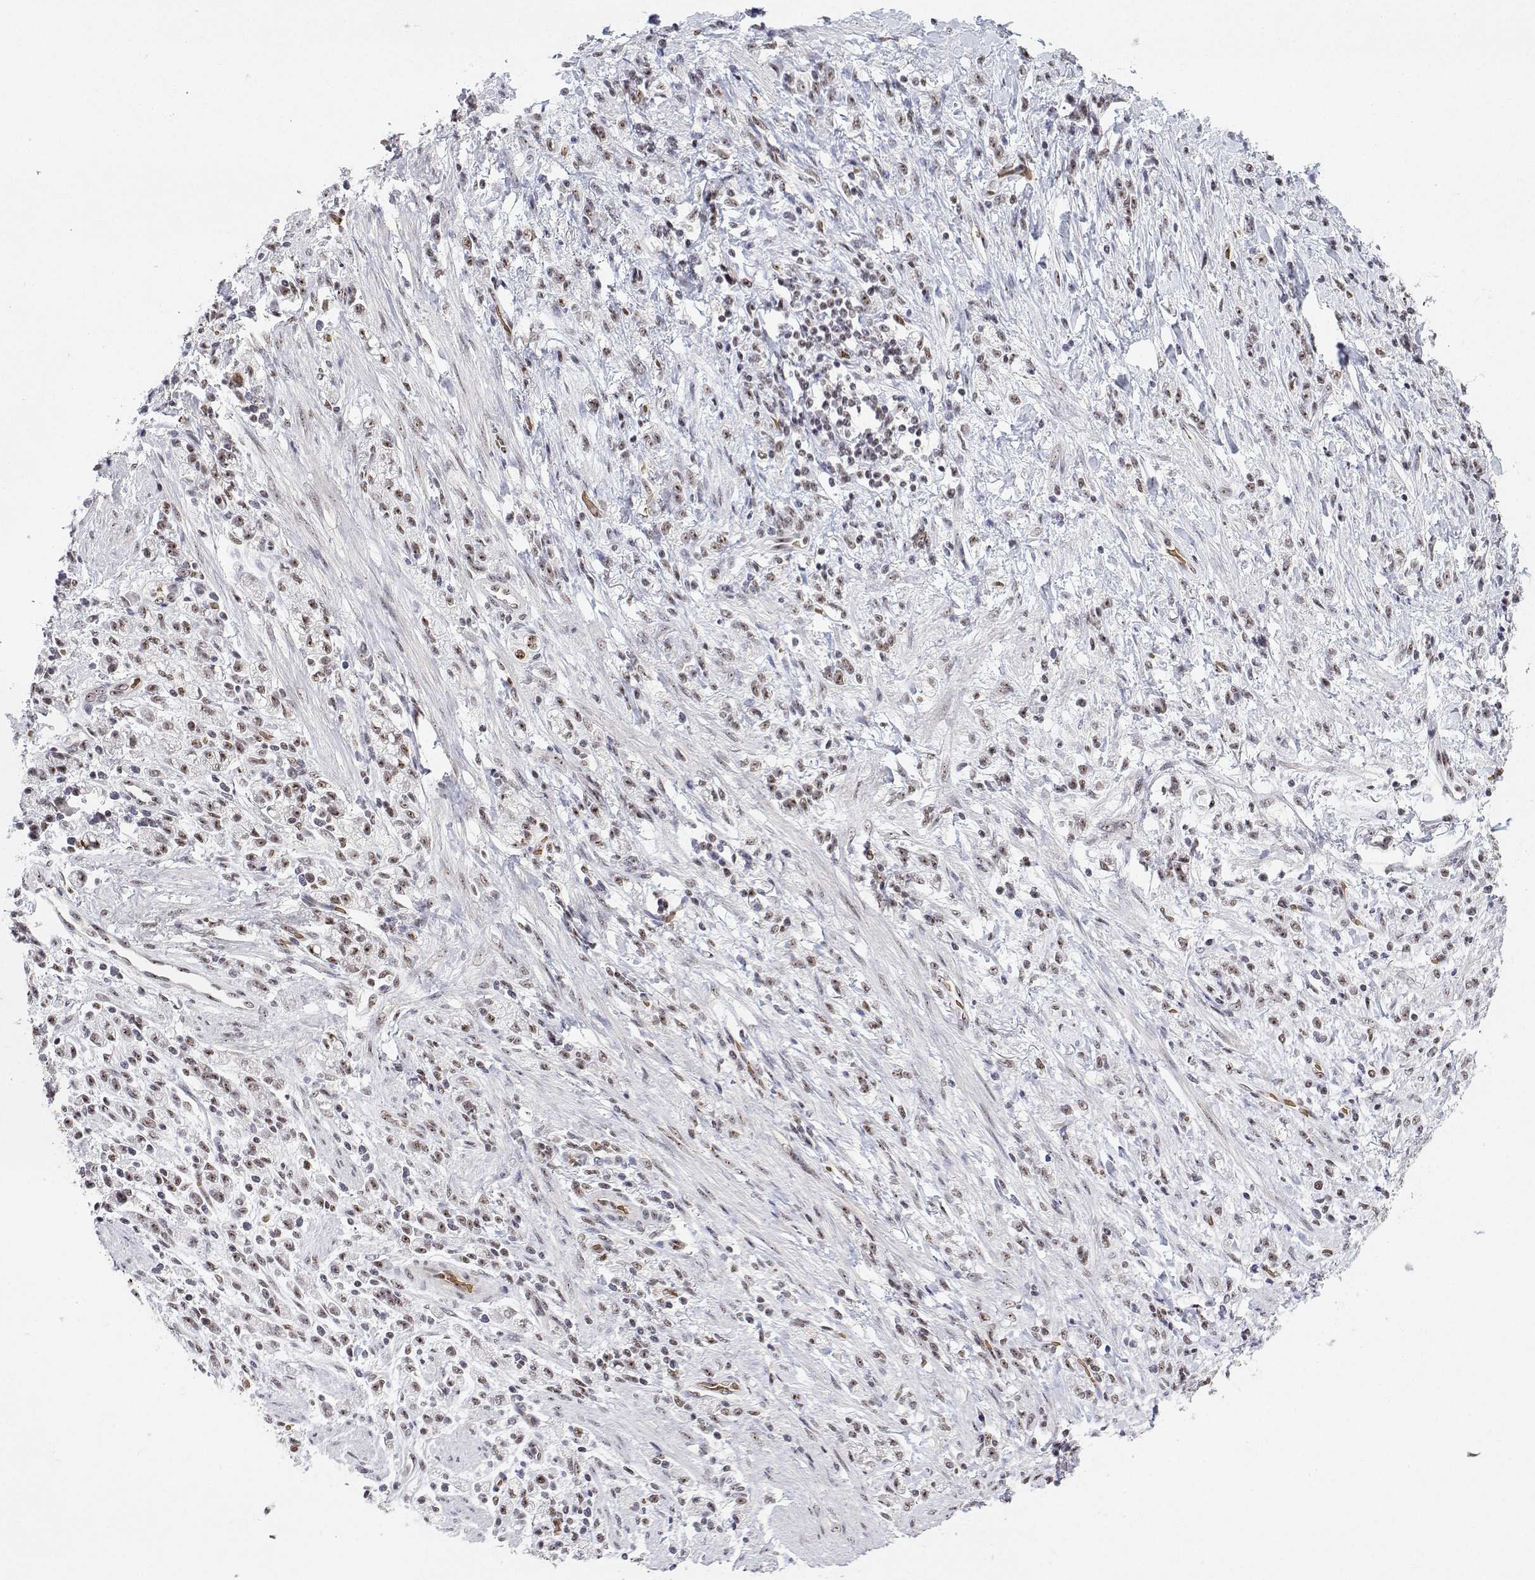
{"staining": {"intensity": "moderate", "quantity": ">75%", "location": "nuclear"}, "tissue": "stomach cancer", "cell_type": "Tumor cells", "image_type": "cancer", "snomed": [{"axis": "morphology", "description": "Adenocarcinoma, NOS"}, {"axis": "topography", "description": "Stomach"}], "caption": "Stomach adenocarcinoma was stained to show a protein in brown. There is medium levels of moderate nuclear staining in about >75% of tumor cells.", "gene": "ADAR", "patient": {"sex": "male", "age": 77}}